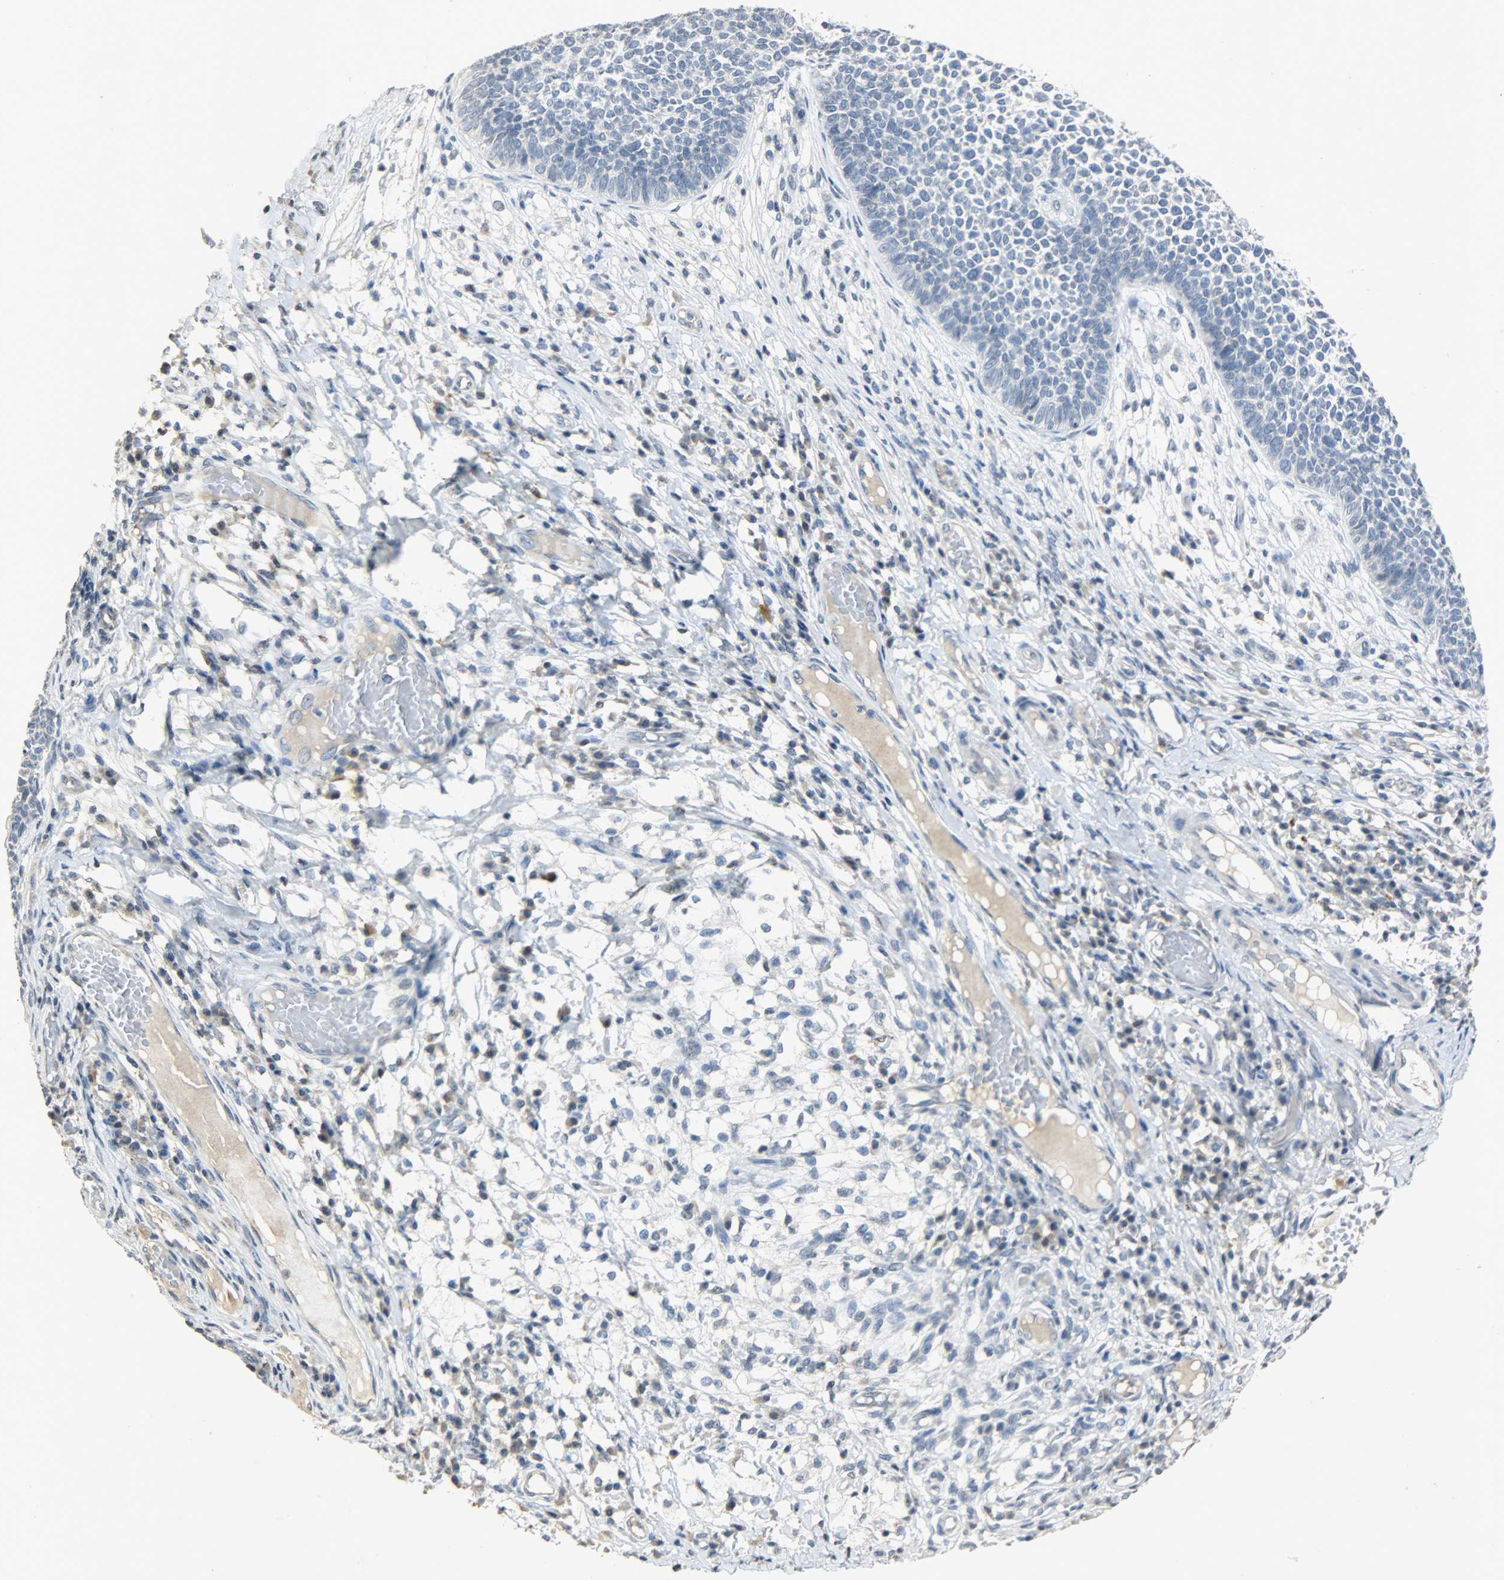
{"staining": {"intensity": "negative", "quantity": "none", "location": "none"}, "tissue": "skin cancer", "cell_type": "Tumor cells", "image_type": "cancer", "snomed": [{"axis": "morphology", "description": "Basal cell carcinoma"}, {"axis": "topography", "description": "Skin"}], "caption": "The immunohistochemistry (IHC) image has no significant staining in tumor cells of basal cell carcinoma (skin) tissue.", "gene": "DNAJB6", "patient": {"sex": "female", "age": 84}}